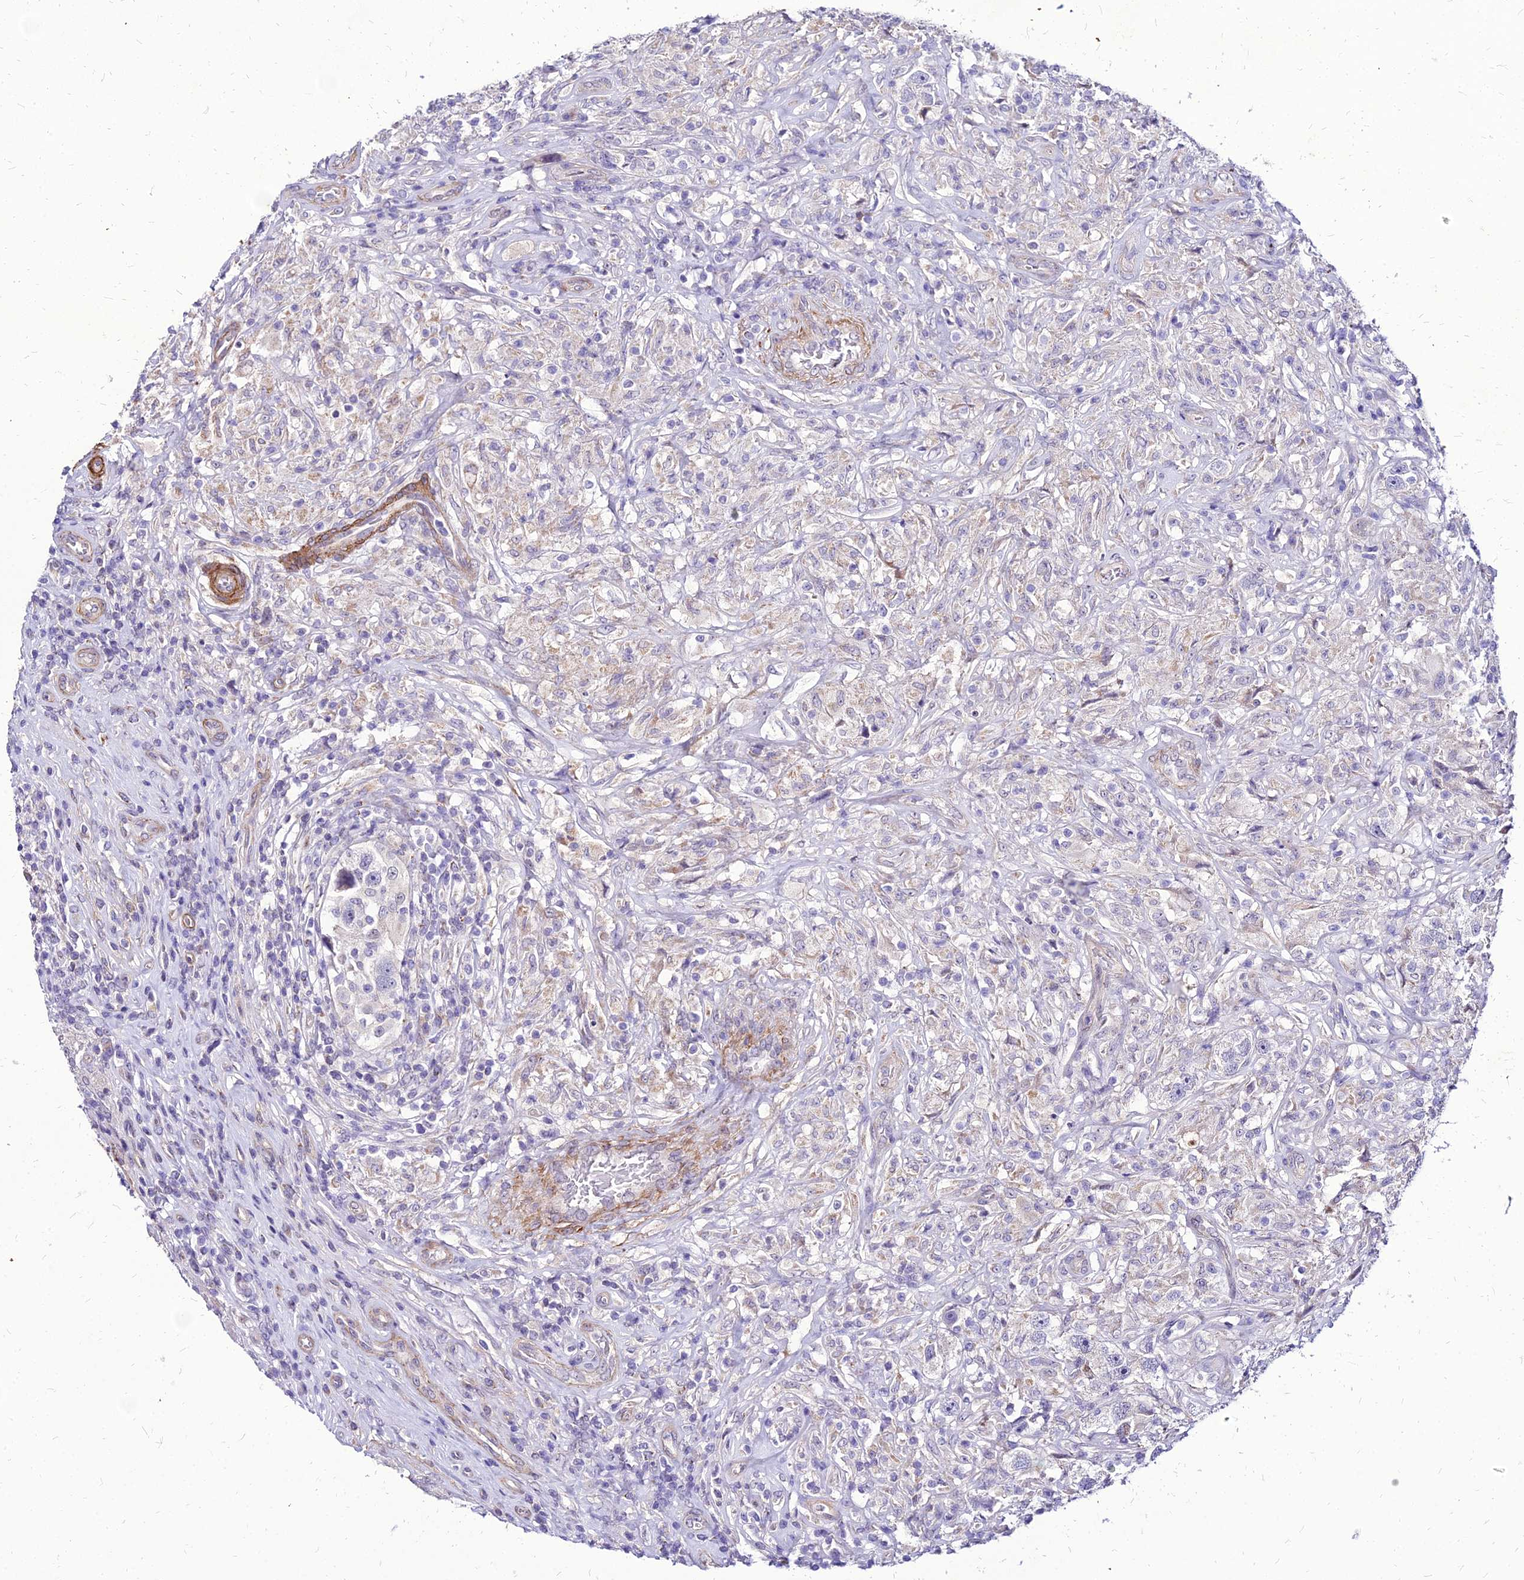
{"staining": {"intensity": "negative", "quantity": "none", "location": "none"}, "tissue": "testis cancer", "cell_type": "Tumor cells", "image_type": "cancer", "snomed": [{"axis": "morphology", "description": "Seminoma, NOS"}, {"axis": "topography", "description": "Testis"}], "caption": "This is an immunohistochemistry photomicrograph of testis cancer. There is no expression in tumor cells.", "gene": "YEATS2", "patient": {"sex": "male", "age": 49}}